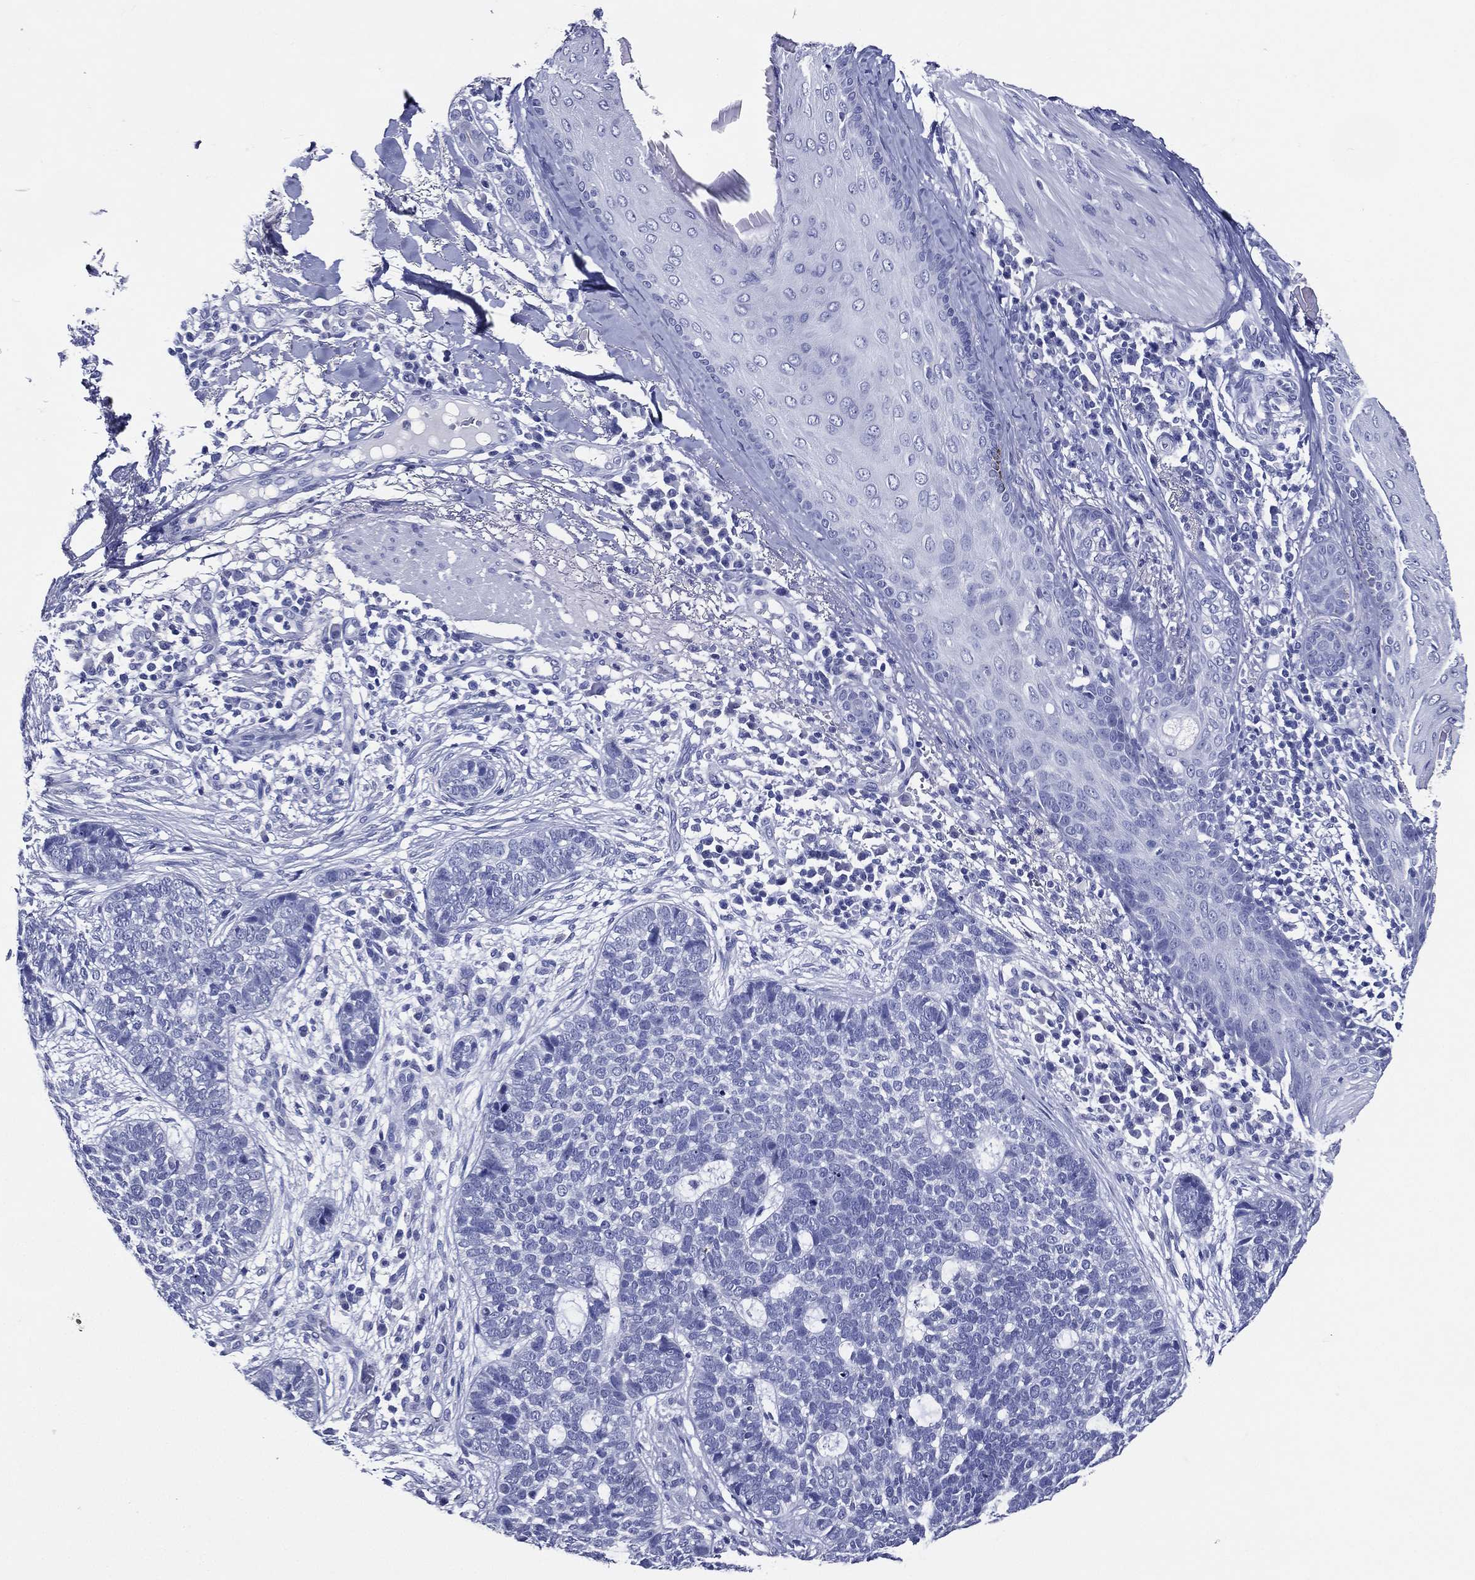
{"staining": {"intensity": "negative", "quantity": "none", "location": "none"}, "tissue": "skin cancer", "cell_type": "Tumor cells", "image_type": "cancer", "snomed": [{"axis": "morphology", "description": "Squamous cell carcinoma, NOS"}, {"axis": "topography", "description": "Skin"}], "caption": "High magnification brightfield microscopy of skin cancer (squamous cell carcinoma) stained with DAB (3,3'-diaminobenzidine) (brown) and counterstained with hematoxylin (blue): tumor cells show no significant positivity.", "gene": "ACE2", "patient": {"sex": "male", "age": 88}}